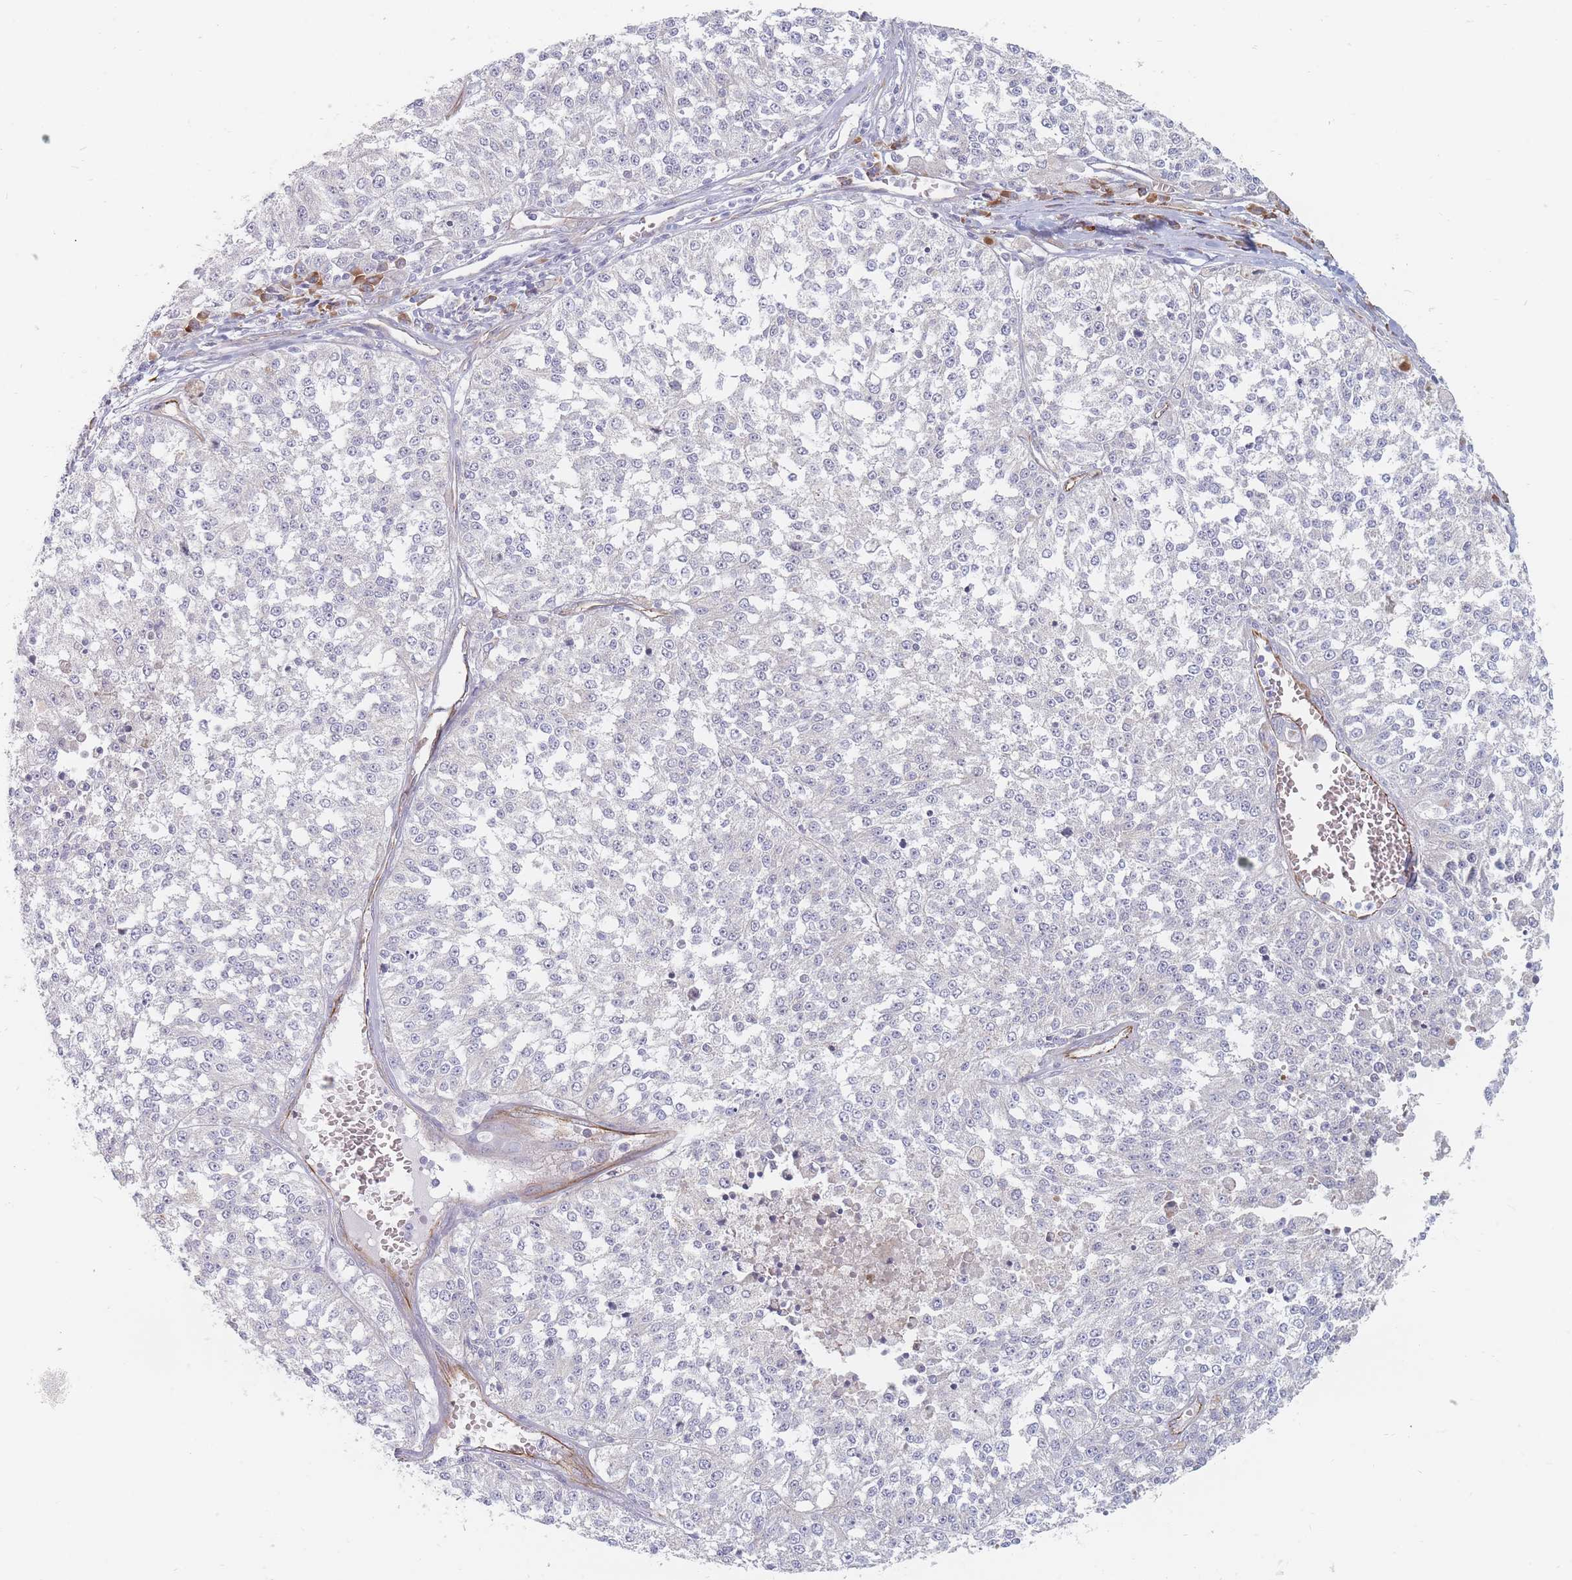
{"staining": {"intensity": "negative", "quantity": "none", "location": "none"}, "tissue": "melanoma", "cell_type": "Tumor cells", "image_type": "cancer", "snomed": [{"axis": "morphology", "description": "Malignant melanoma, NOS"}, {"axis": "topography", "description": "Skin"}], "caption": "IHC image of neoplastic tissue: malignant melanoma stained with DAB exhibits no significant protein expression in tumor cells. Nuclei are stained in blue.", "gene": "ERBIN", "patient": {"sex": "female", "age": 64}}